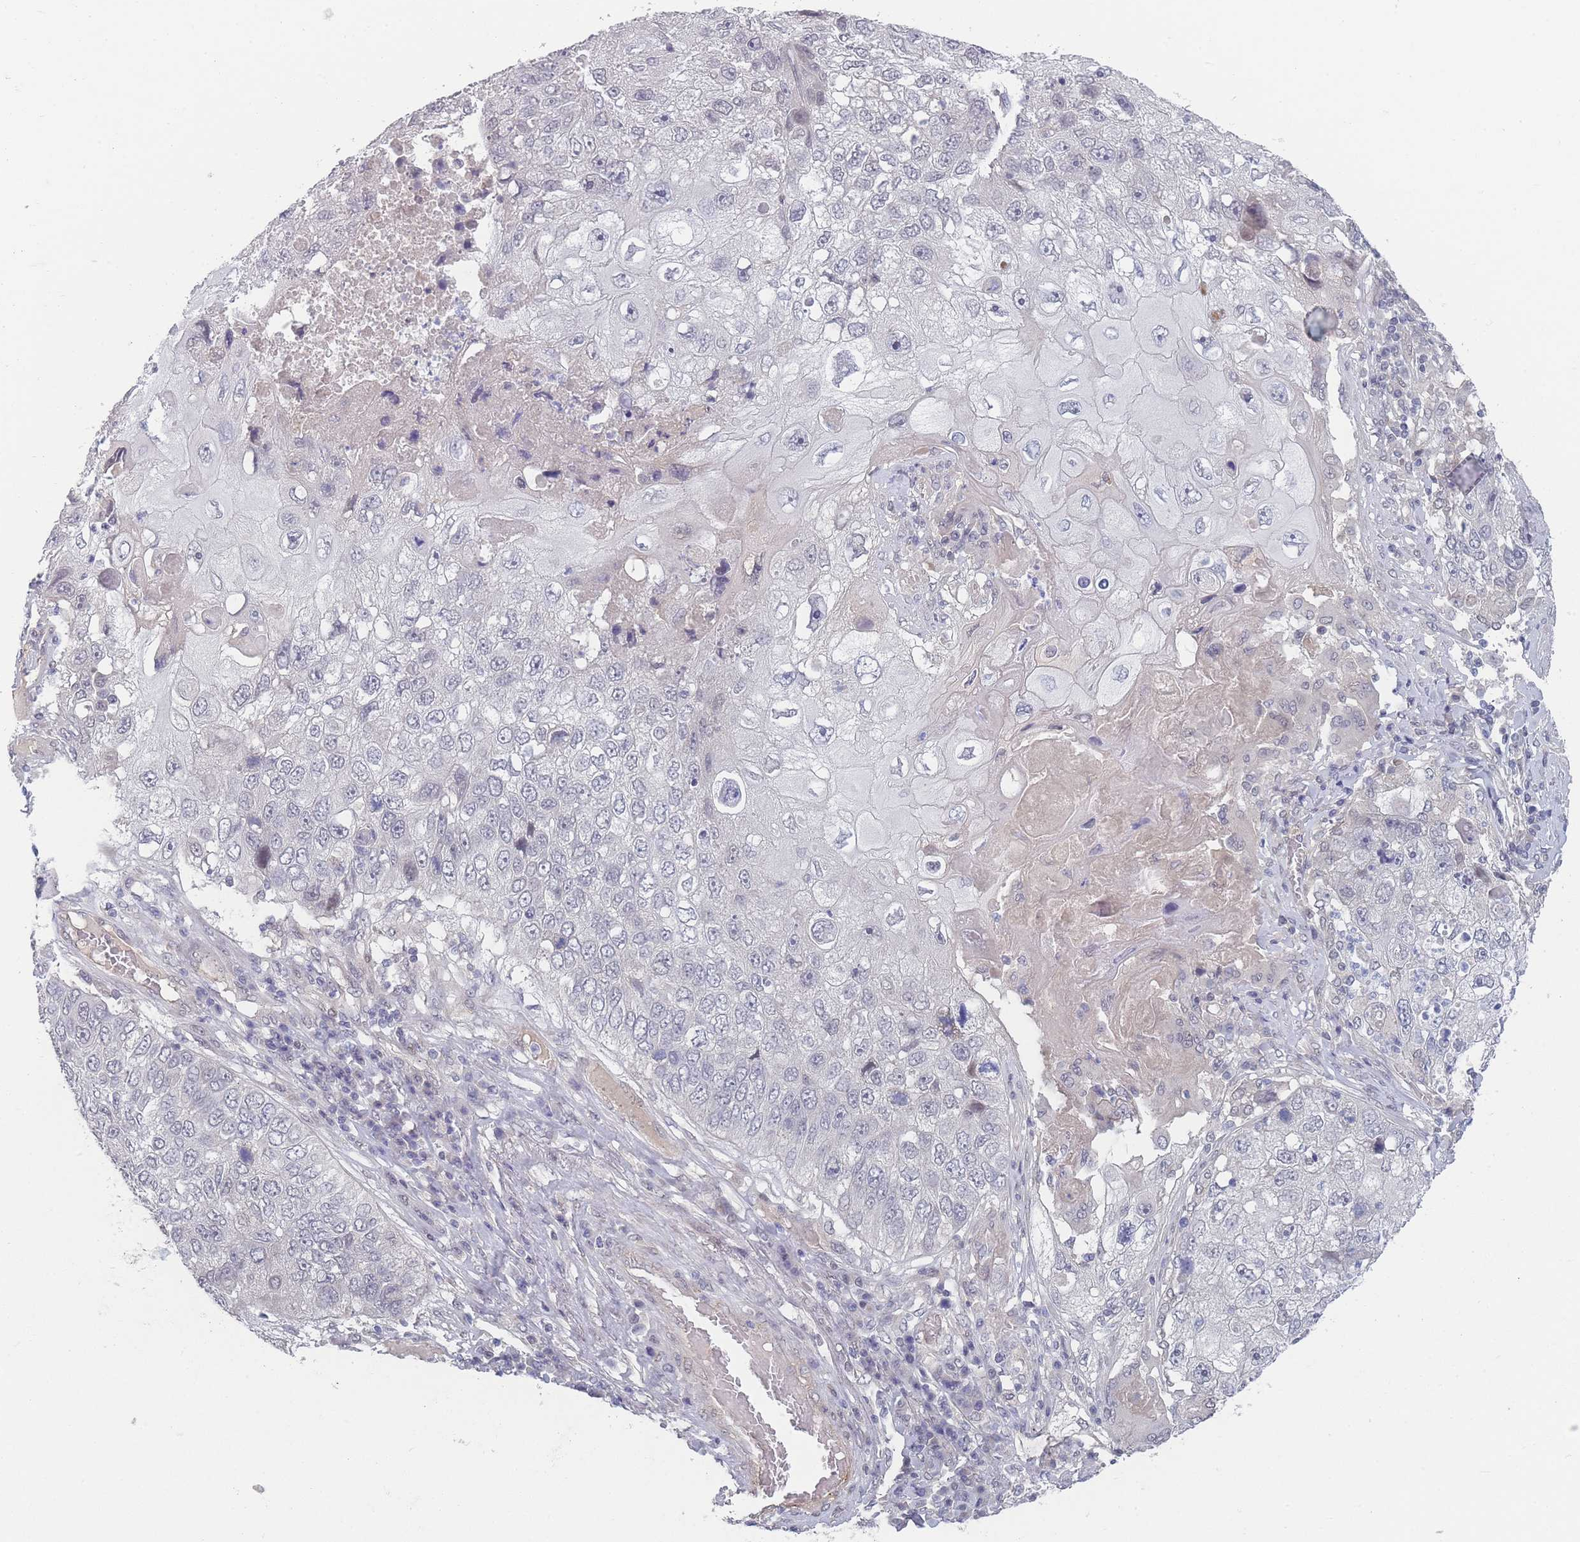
{"staining": {"intensity": "negative", "quantity": "none", "location": "none"}, "tissue": "lung cancer", "cell_type": "Tumor cells", "image_type": "cancer", "snomed": [{"axis": "morphology", "description": "Squamous cell carcinoma, NOS"}, {"axis": "topography", "description": "Lung"}], "caption": "Lung cancer was stained to show a protein in brown. There is no significant staining in tumor cells.", "gene": "ANKRD10", "patient": {"sex": "male", "age": 61}}